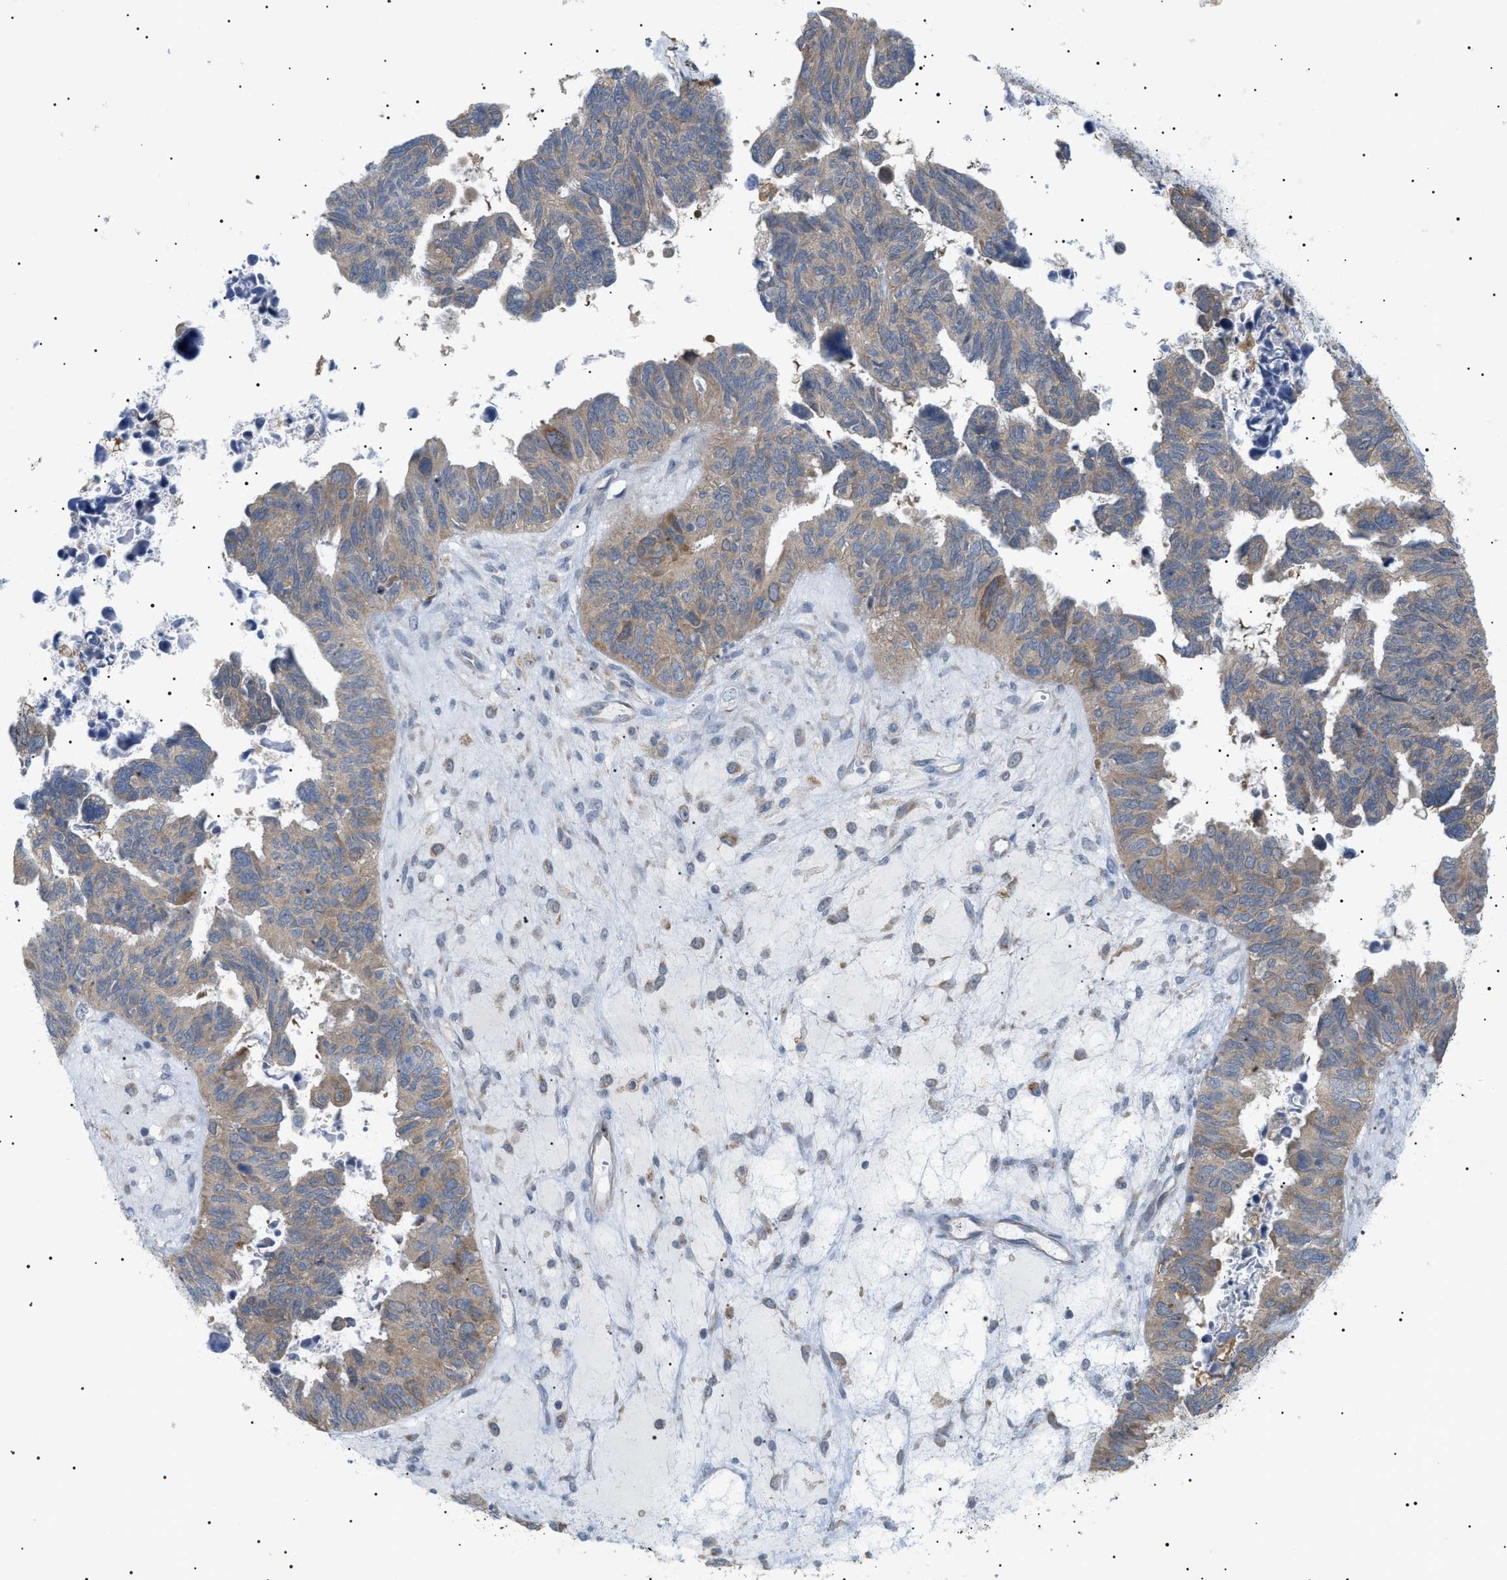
{"staining": {"intensity": "weak", "quantity": "25%-75%", "location": "cytoplasmic/membranous"}, "tissue": "ovarian cancer", "cell_type": "Tumor cells", "image_type": "cancer", "snomed": [{"axis": "morphology", "description": "Cystadenocarcinoma, serous, NOS"}, {"axis": "topography", "description": "Ovary"}], "caption": "The histopathology image shows immunohistochemical staining of serous cystadenocarcinoma (ovarian). There is weak cytoplasmic/membranous expression is present in about 25%-75% of tumor cells. (DAB = brown stain, brightfield microscopy at high magnification).", "gene": "IRS2", "patient": {"sex": "female", "age": 79}}